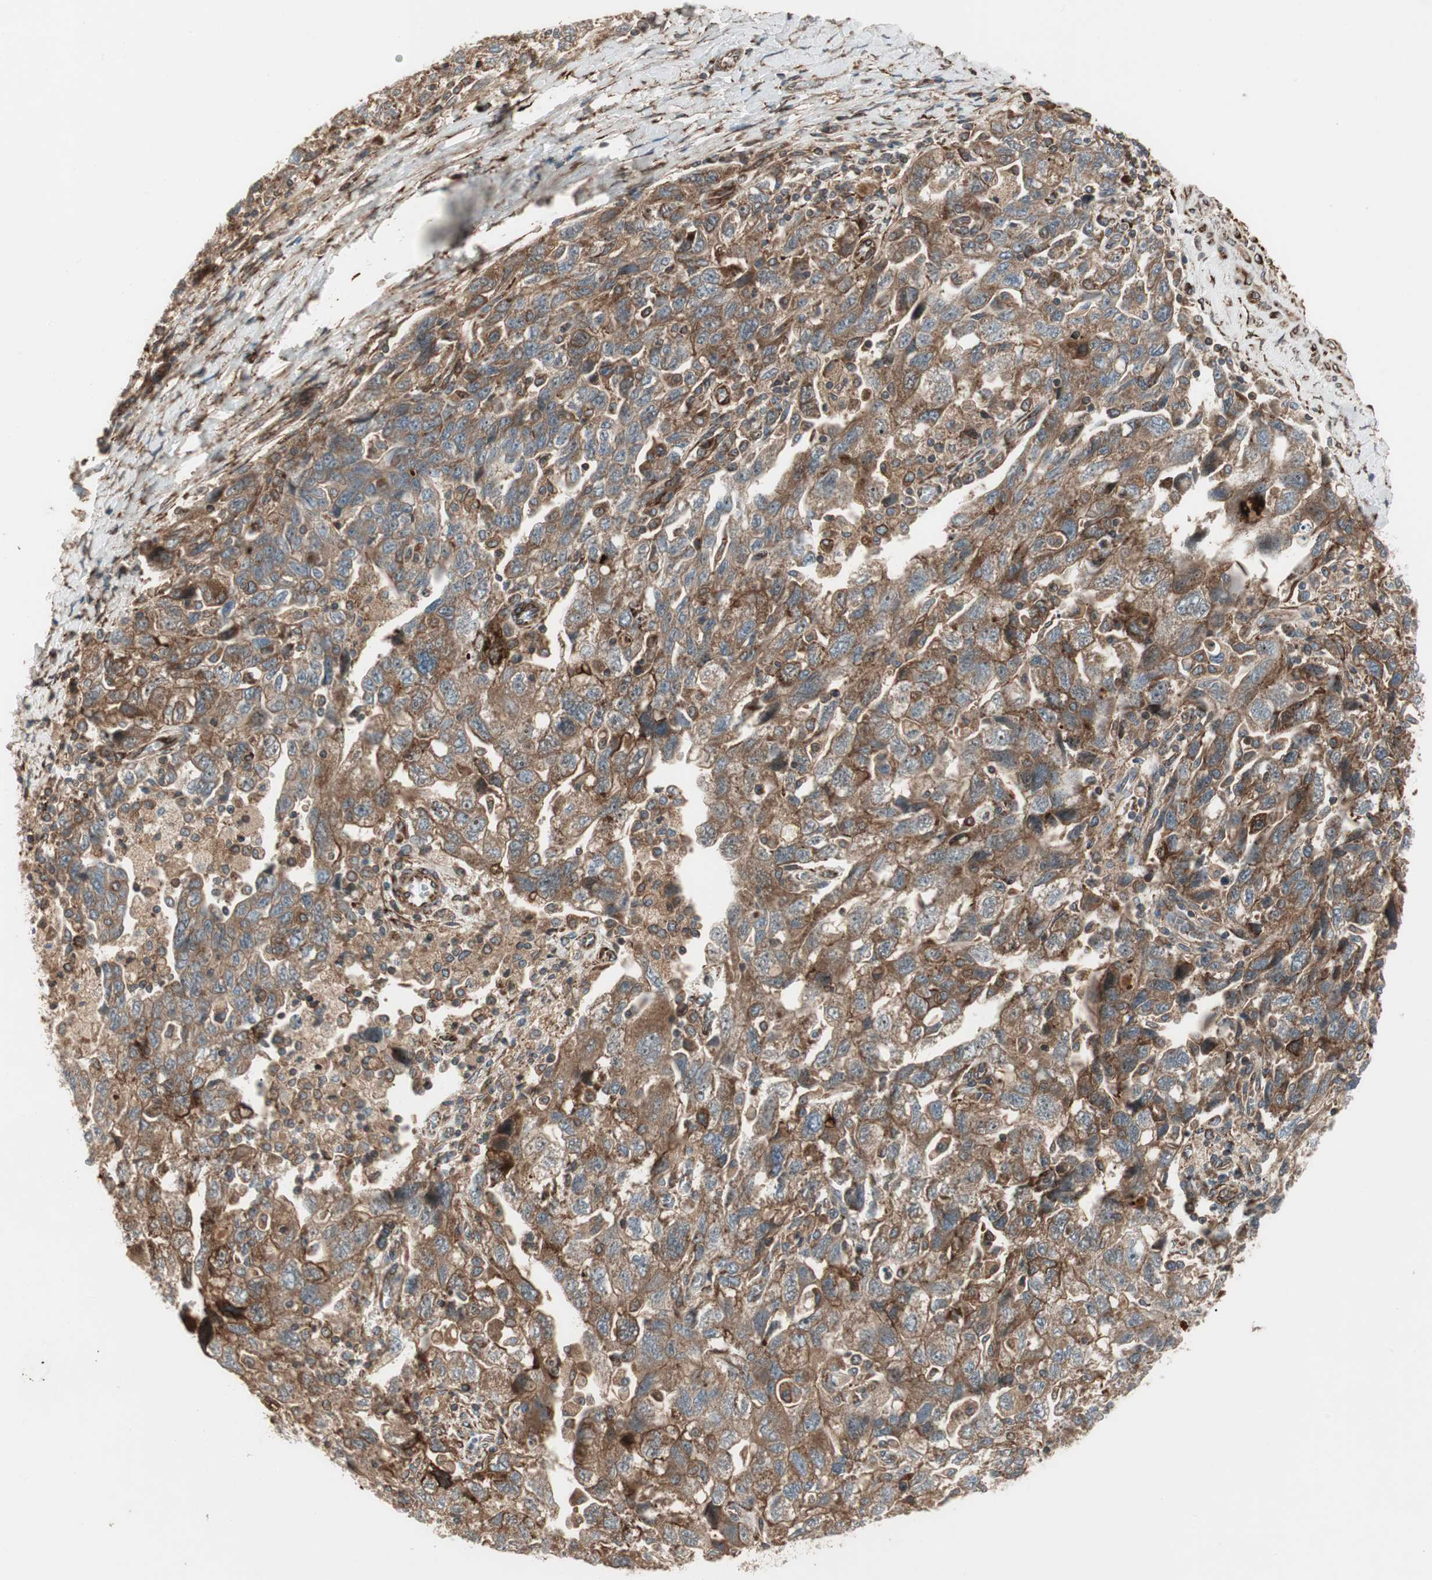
{"staining": {"intensity": "moderate", "quantity": ">75%", "location": "cytoplasmic/membranous"}, "tissue": "ovarian cancer", "cell_type": "Tumor cells", "image_type": "cancer", "snomed": [{"axis": "morphology", "description": "Carcinoma, NOS"}, {"axis": "morphology", "description": "Cystadenocarcinoma, serous, NOS"}, {"axis": "topography", "description": "Ovary"}], "caption": "Immunohistochemical staining of serous cystadenocarcinoma (ovarian) exhibits medium levels of moderate cytoplasmic/membranous protein staining in approximately >75% of tumor cells. (DAB (3,3'-diaminobenzidine) IHC with brightfield microscopy, high magnification).", "gene": "PRKG1", "patient": {"sex": "female", "age": 69}}